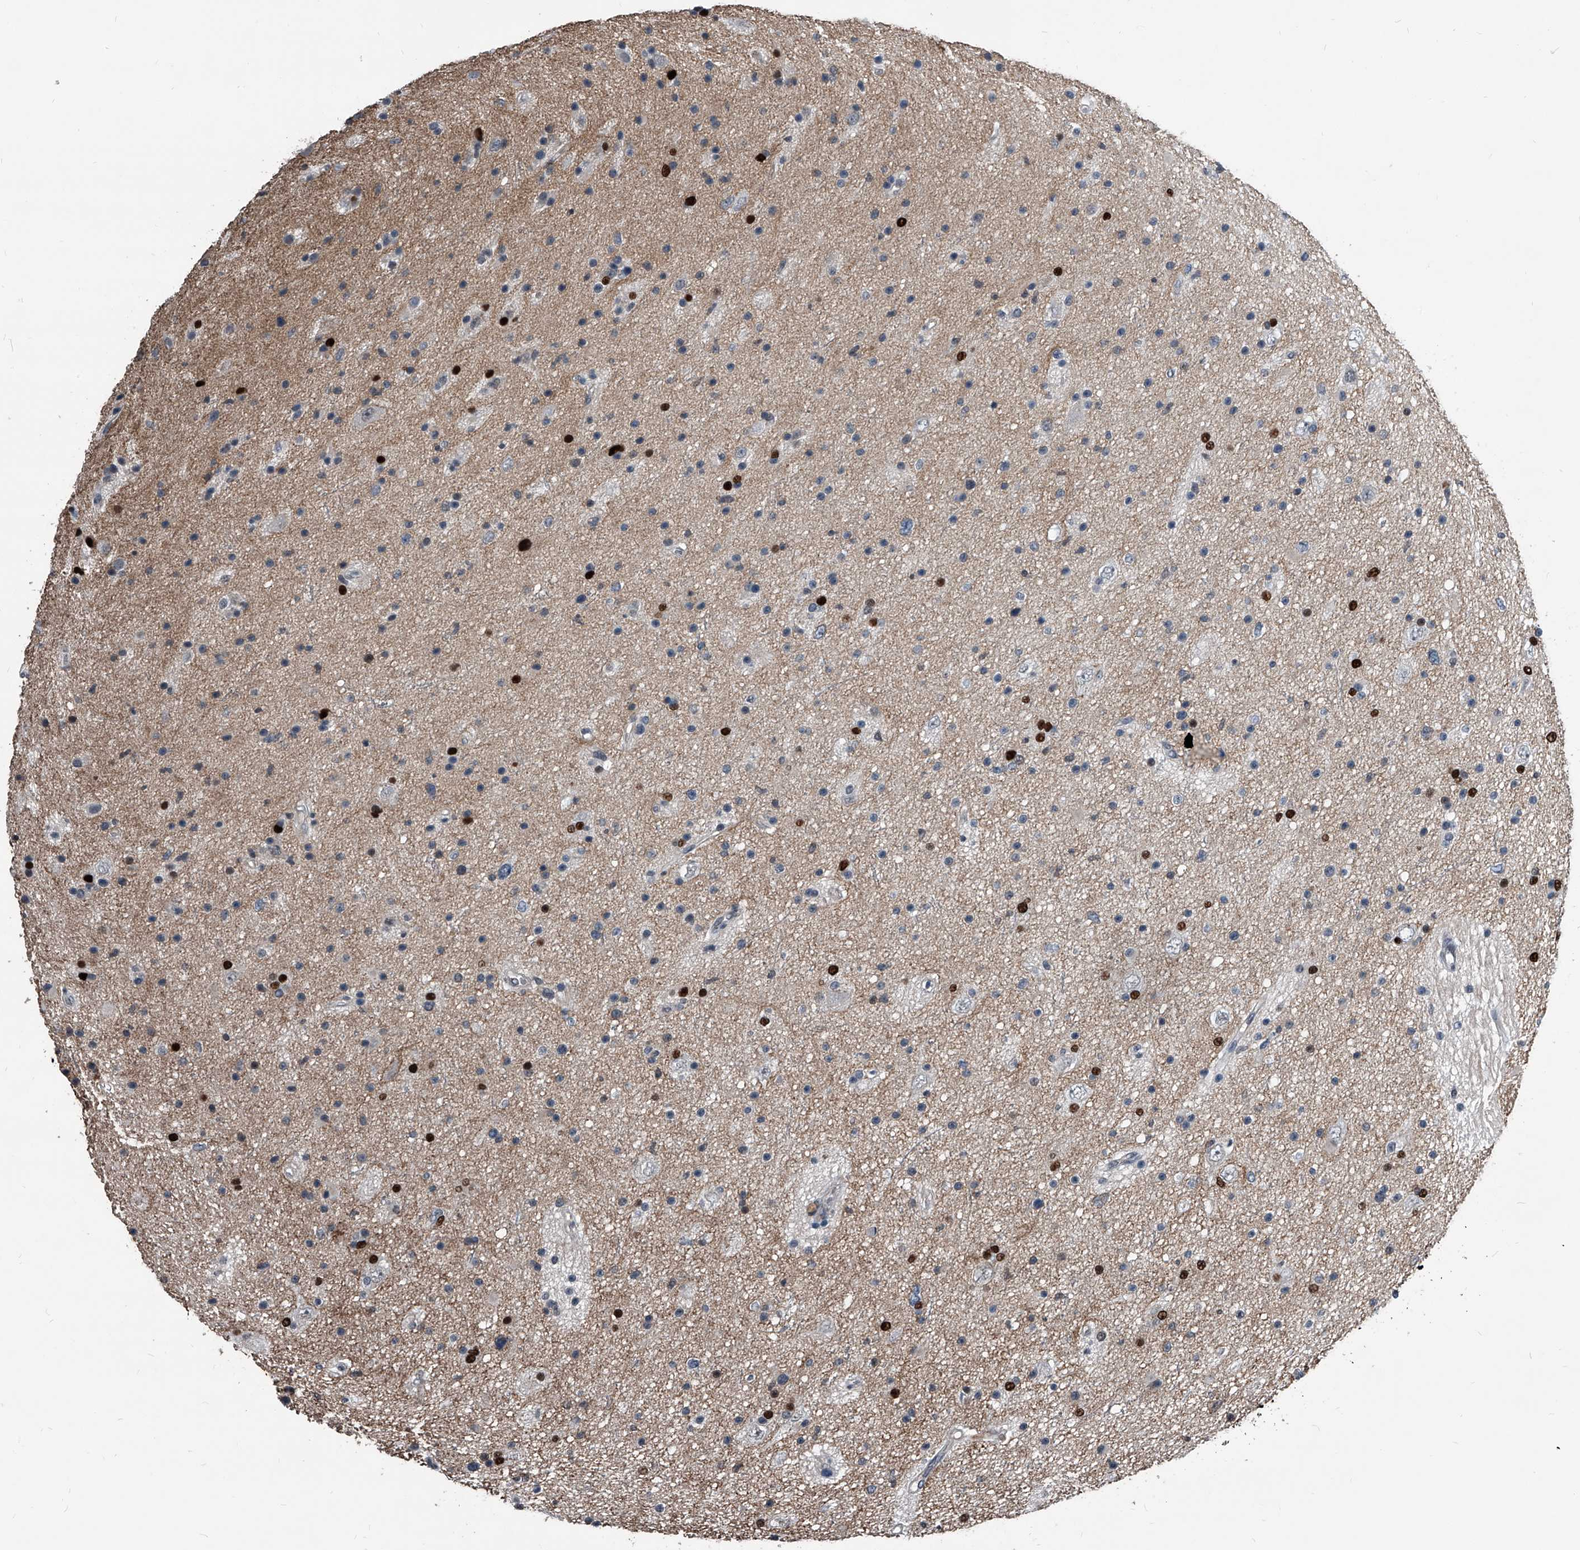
{"staining": {"intensity": "strong", "quantity": "<25%", "location": "nuclear"}, "tissue": "glioma", "cell_type": "Tumor cells", "image_type": "cancer", "snomed": [{"axis": "morphology", "description": "Glioma, malignant, Low grade"}, {"axis": "topography", "description": "Cerebral cortex"}], "caption": "Malignant glioma (low-grade) stained with a protein marker demonstrates strong staining in tumor cells.", "gene": "MEN1", "patient": {"sex": "female", "age": 39}}